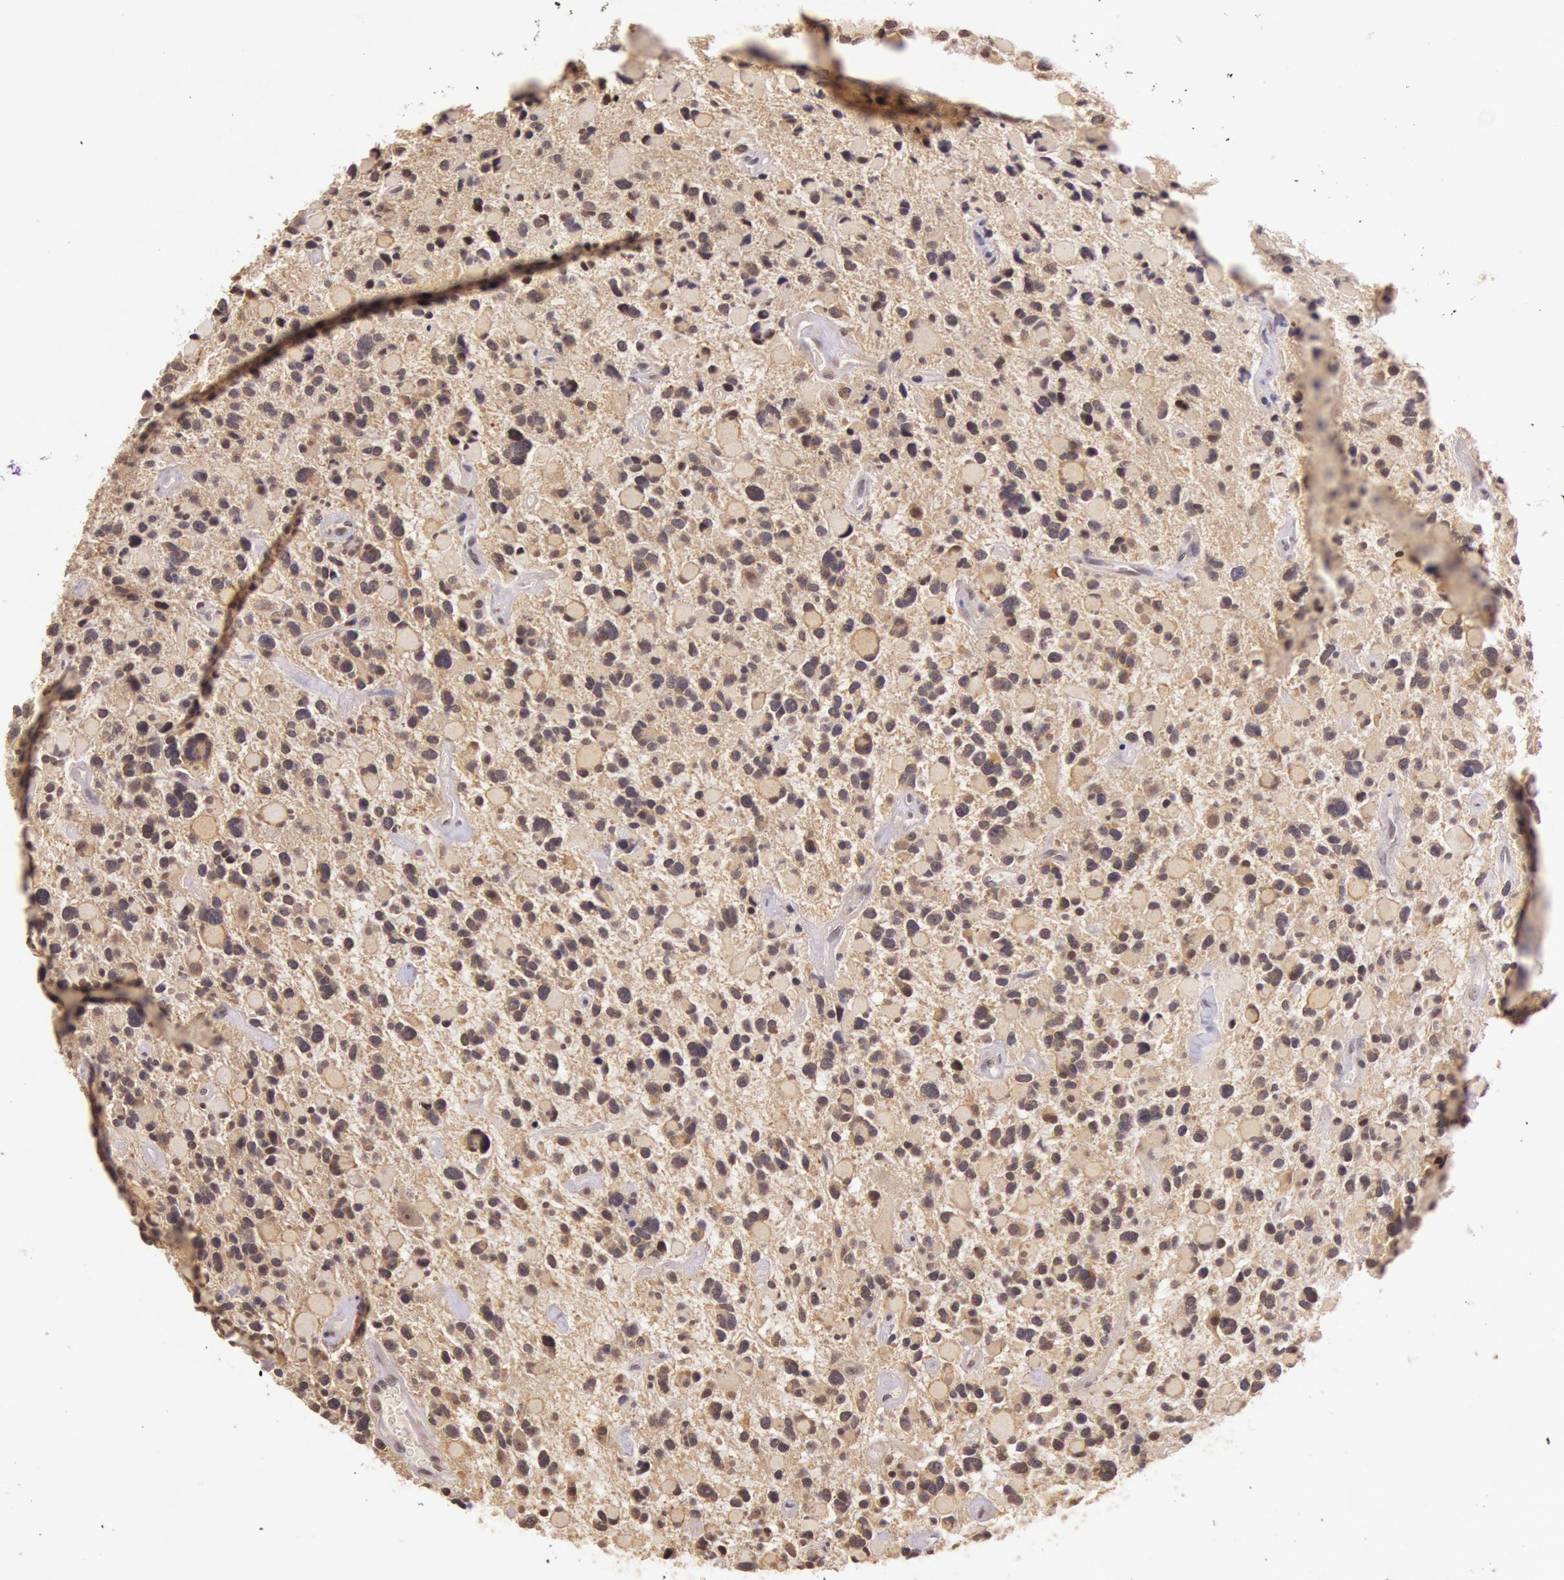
{"staining": {"intensity": "moderate", "quantity": ">75%", "location": "cytoplasmic/membranous"}, "tissue": "glioma", "cell_type": "Tumor cells", "image_type": "cancer", "snomed": [{"axis": "morphology", "description": "Glioma, malignant, High grade"}, {"axis": "topography", "description": "Brain"}], "caption": "Glioma was stained to show a protein in brown. There is medium levels of moderate cytoplasmic/membranous expression in about >75% of tumor cells.", "gene": "RTL10", "patient": {"sex": "female", "age": 37}}